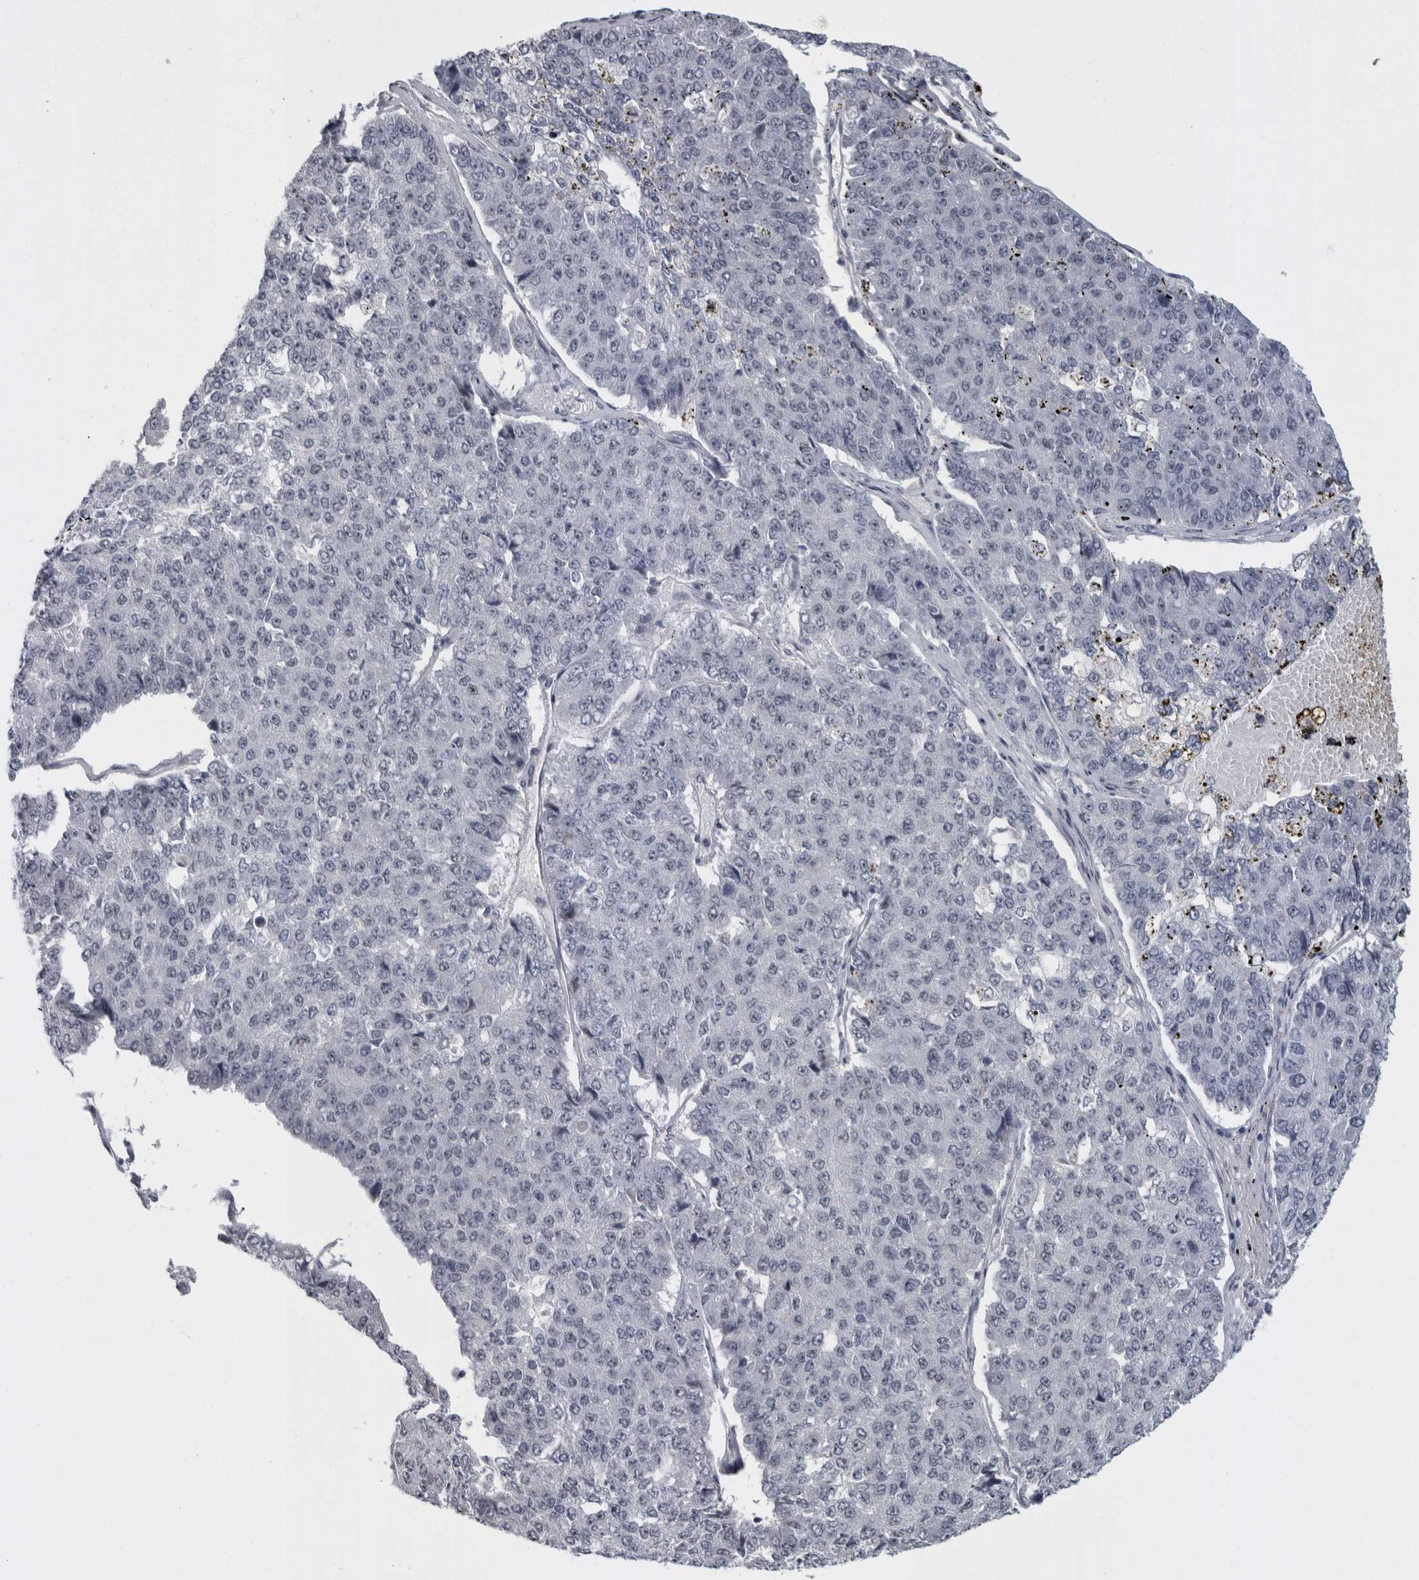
{"staining": {"intensity": "negative", "quantity": "none", "location": "none"}, "tissue": "pancreatic cancer", "cell_type": "Tumor cells", "image_type": "cancer", "snomed": [{"axis": "morphology", "description": "Adenocarcinoma, NOS"}, {"axis": "topography", "description": "Pancreas"}], "caption": "Tumor cells are negative for brown protein staining in pancreatic adenocarcinoma.", "gene": "SLC25A39", "patient": {"sex": "male", "age": 50}}